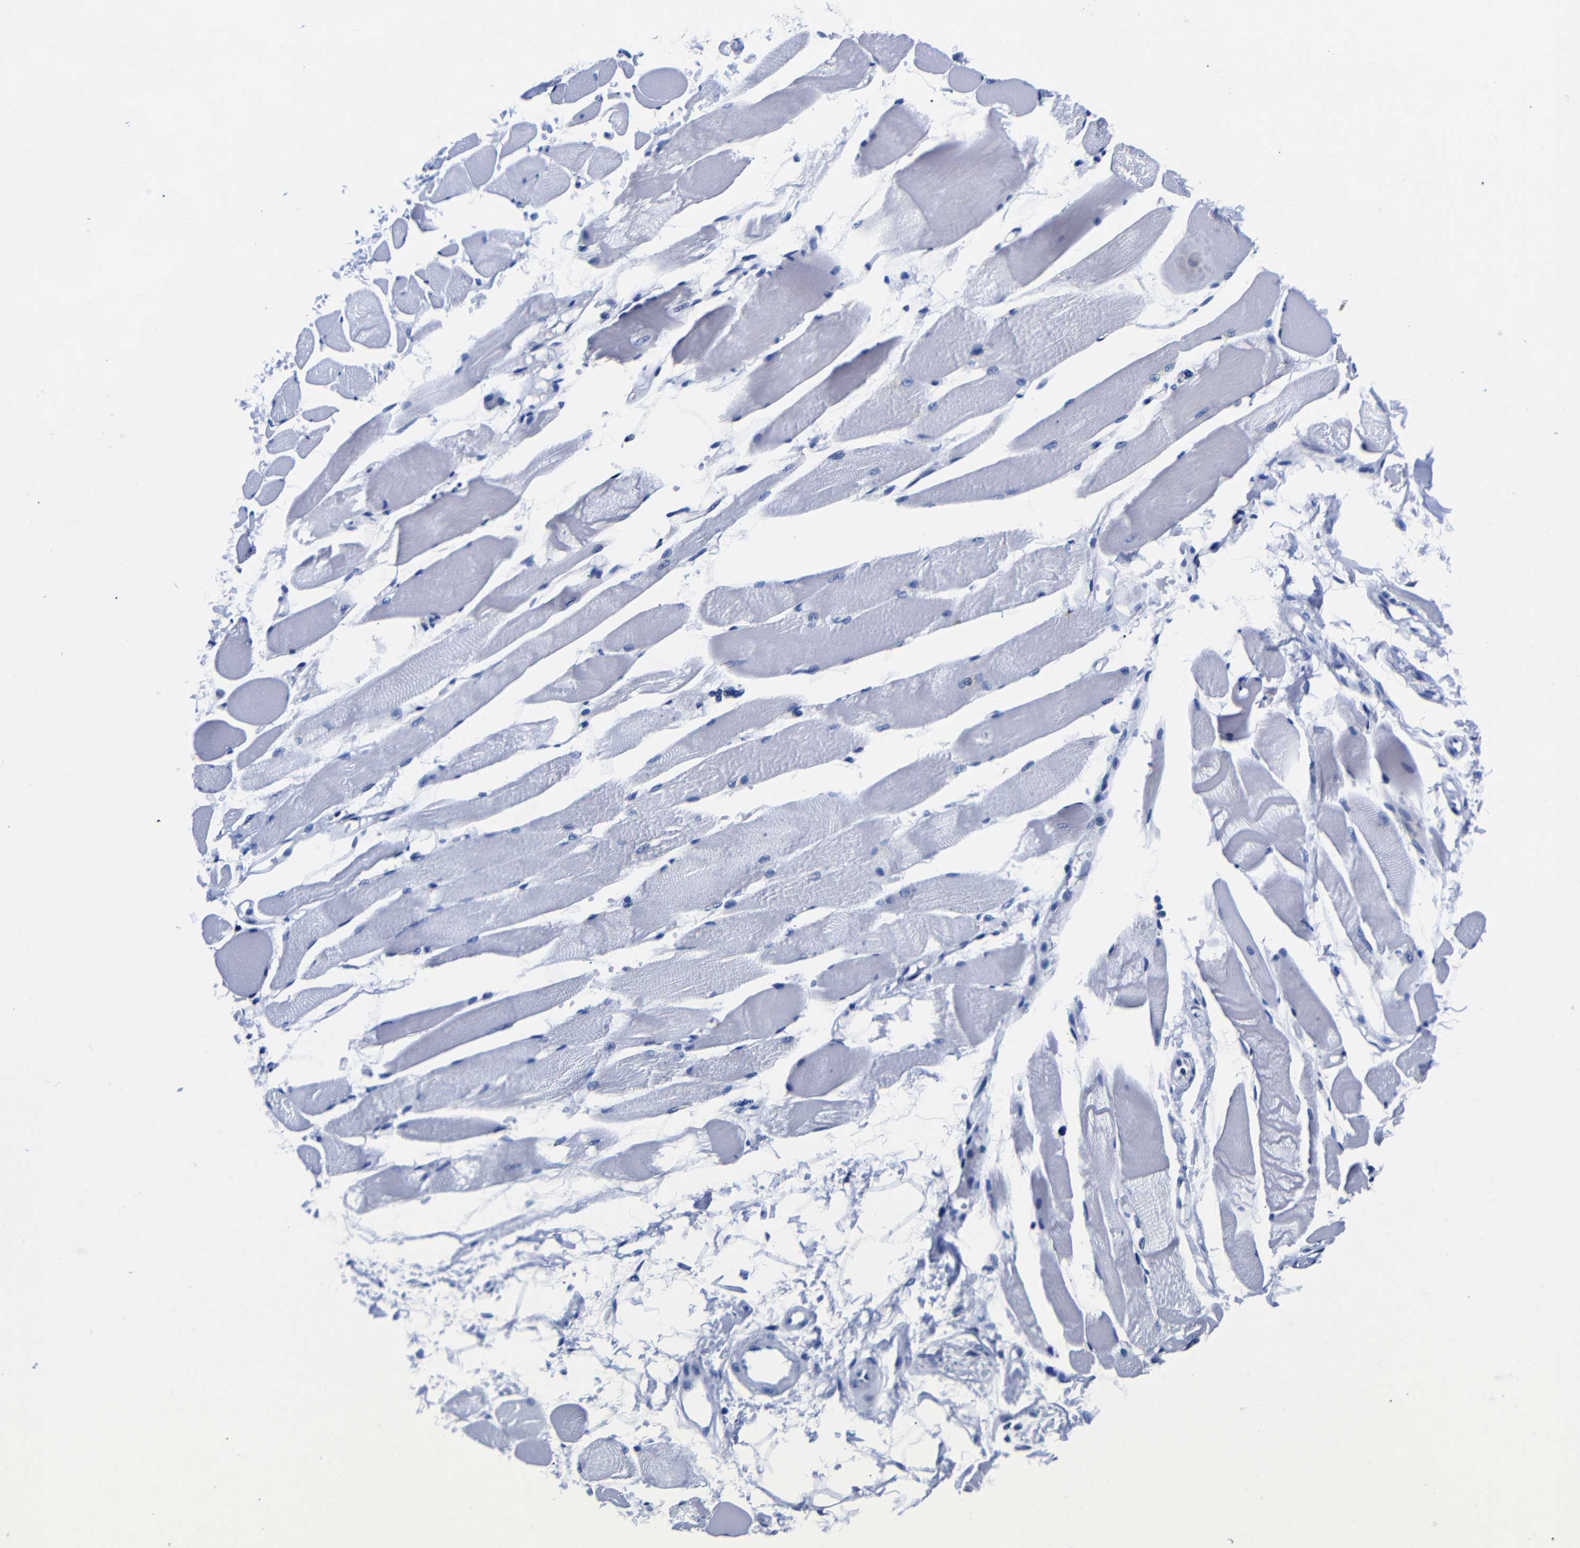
{"staining": {"intensity": "negative", "quantity": "none", "location": "none"}, "tissue": "skeletal muscle", "cell_type": "Myocytes", "image_type": "normal", "snomed": [{"axis": "morphology", "description": "Normal tissue, NOS"}, {"axis": "topography", "description": "Skeletal muscle"}, {"axis": "topography", "description": "Peripheral nerve tissue"}], "caption": "This is an immunohistochemistry (IHC) photomicrograph of benign skeletal muscle. There is no positivity in myocytes.", "gene": "CLEC4G", "patient": {"sex": "female", "age": 84}}